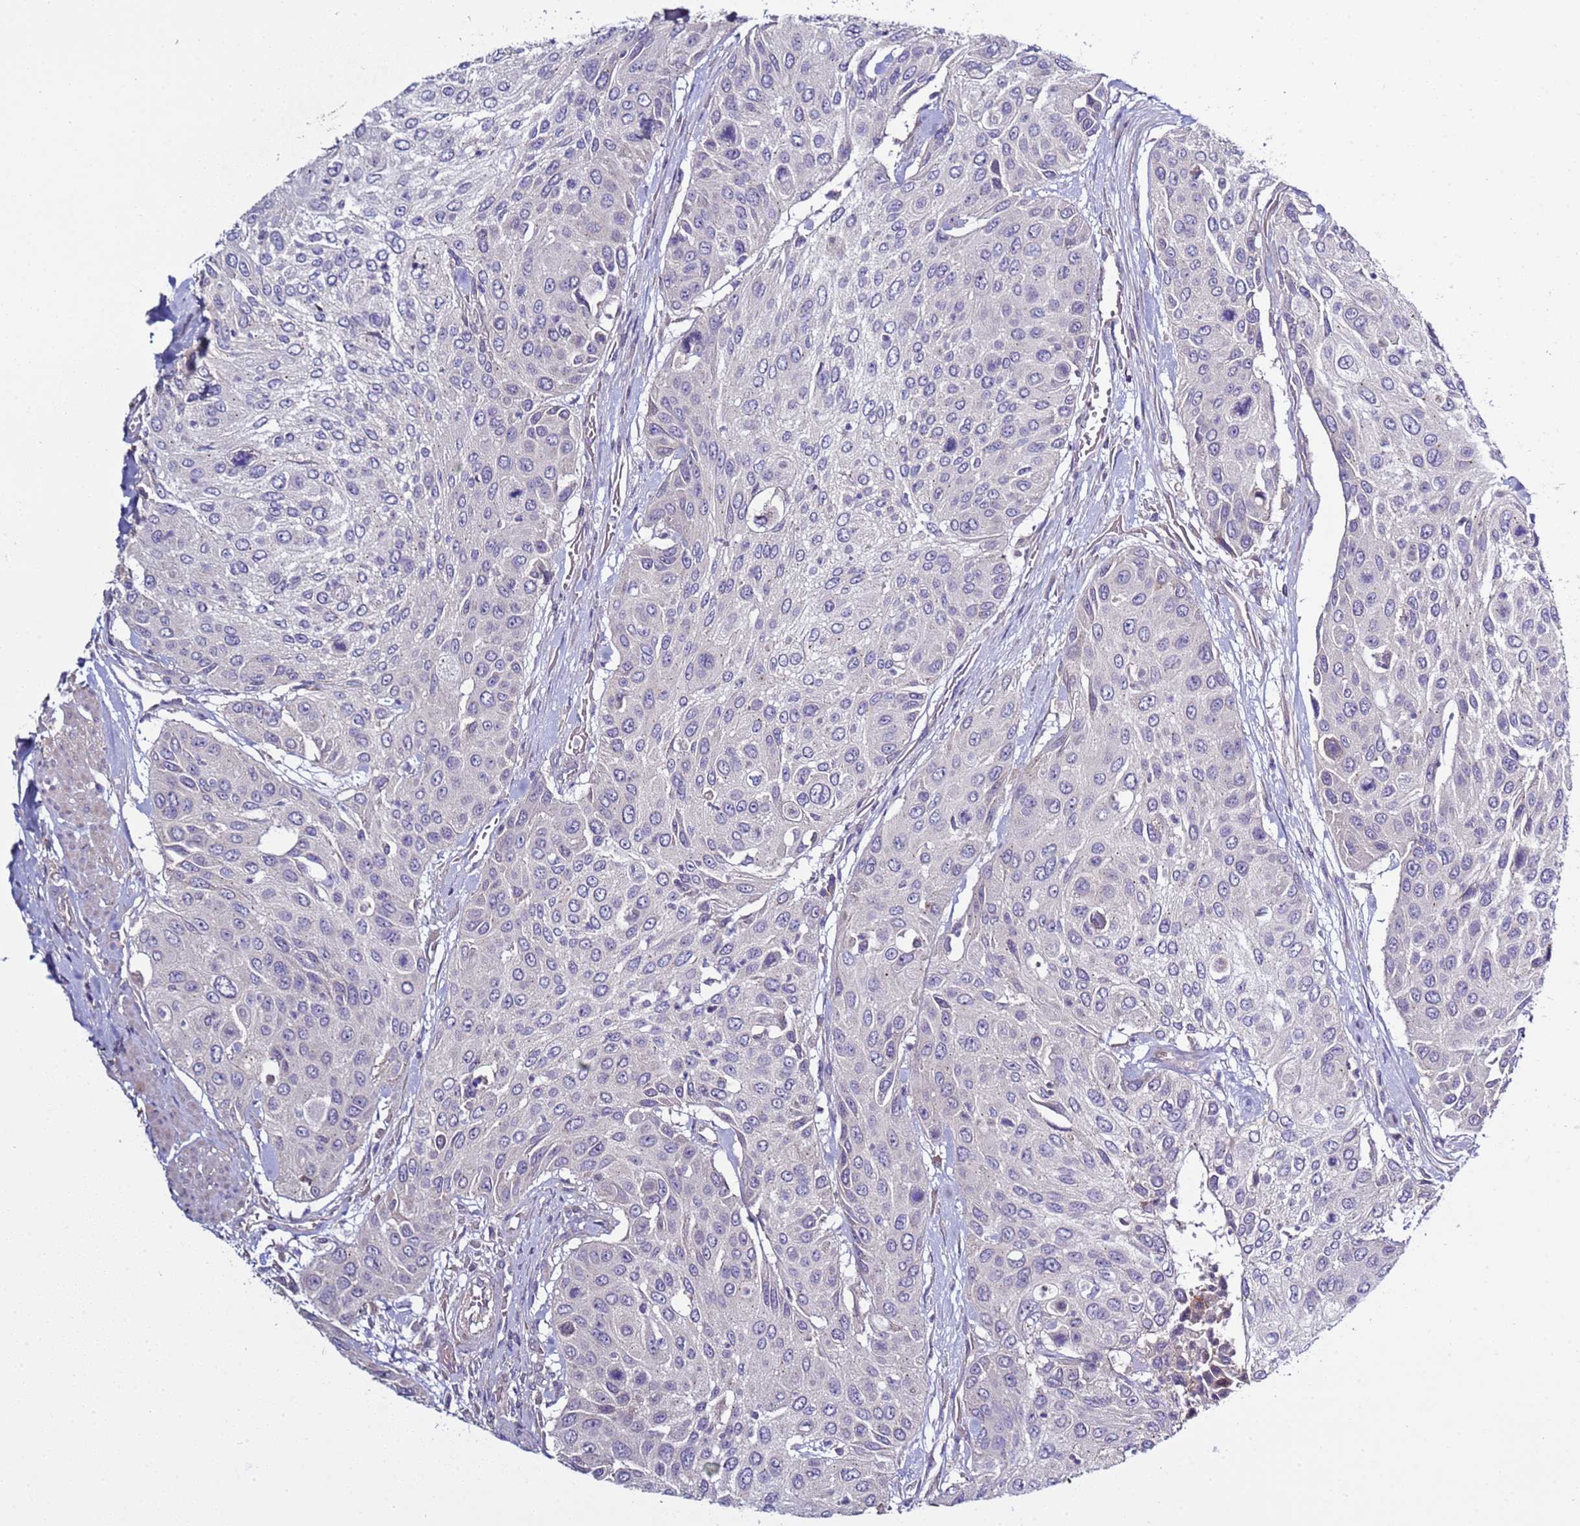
{"staining": {"intensity": "weak", "quantity": "<25%", "location": "cytoplasmic/membranous"}, "tissue": "urothelial cancer", "cell_type": "Tumor cells", "image_type": "cancer", "snomed": [{"axis": "morphology", "description": "Urothelial carcinoma, High grade"}, {"axis": "topography", "description": "Urinary bladder"}], "caption": "A histopathology image of urothelial cancer stained for a protein displays no brown staining in tumor cells.", "gene": "RABL2B", "patient": {"sex": "female", "age": 79}}